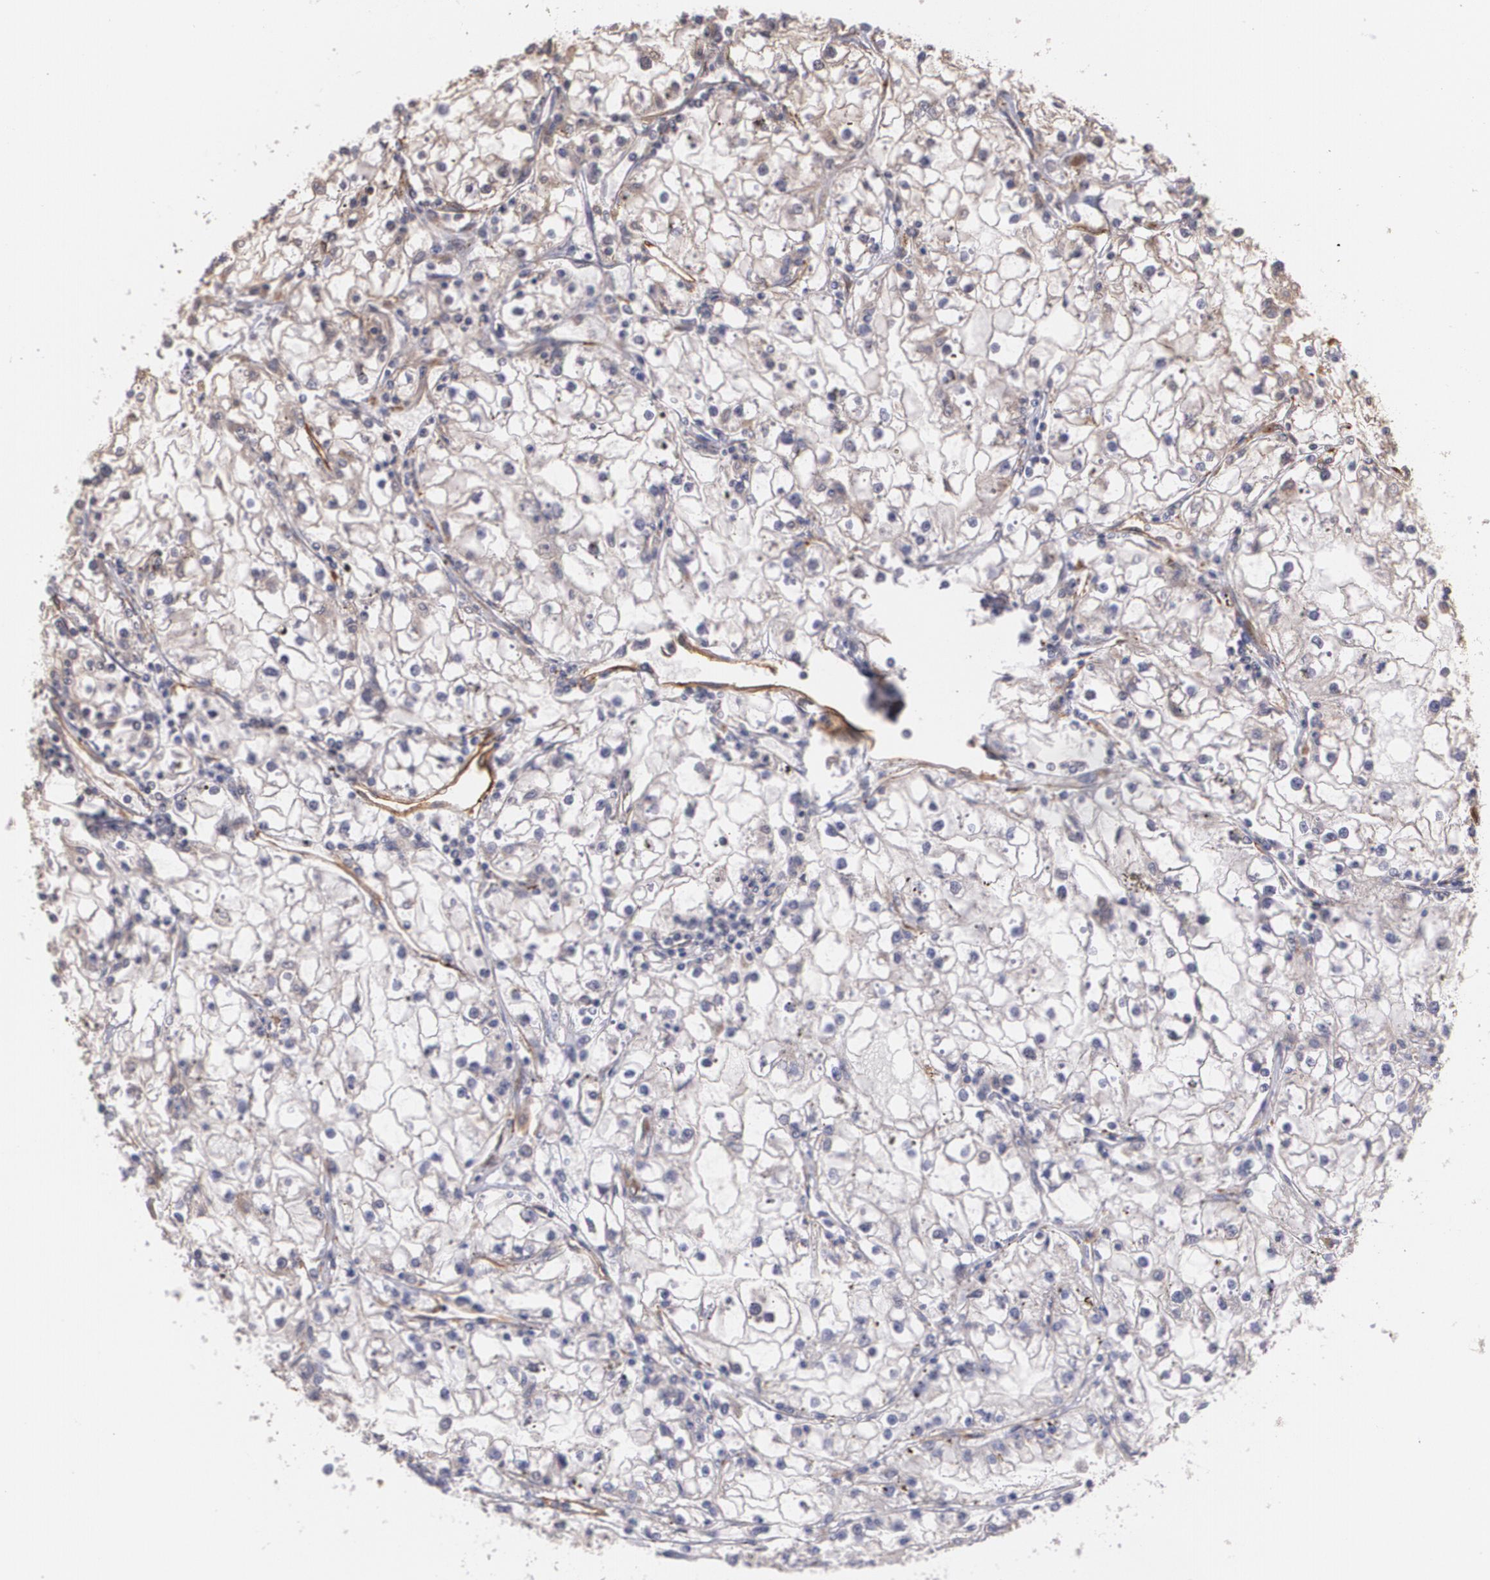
{"staining": {"intensity": "weak", "quantity": "25%-75%", "location": "cytoplasmic/membranous"}, "tissue": "renal cancer", "cell_type": "Tumor cells", "image_type": "cancer", "snomed": [{"axis": "morphology", "description": "Adenocarcinoma, NOS"}, {"axis": "topography", "description": "Kidney"}], "caption": "Renal cancer tissue exhibits weak cytoplasmic/membranous staining in about 25%-75% of tumor cells, visualized by immunohistochemistry.", "gene": "ECE1", "patient": {"sex": "male", "age": 56}}